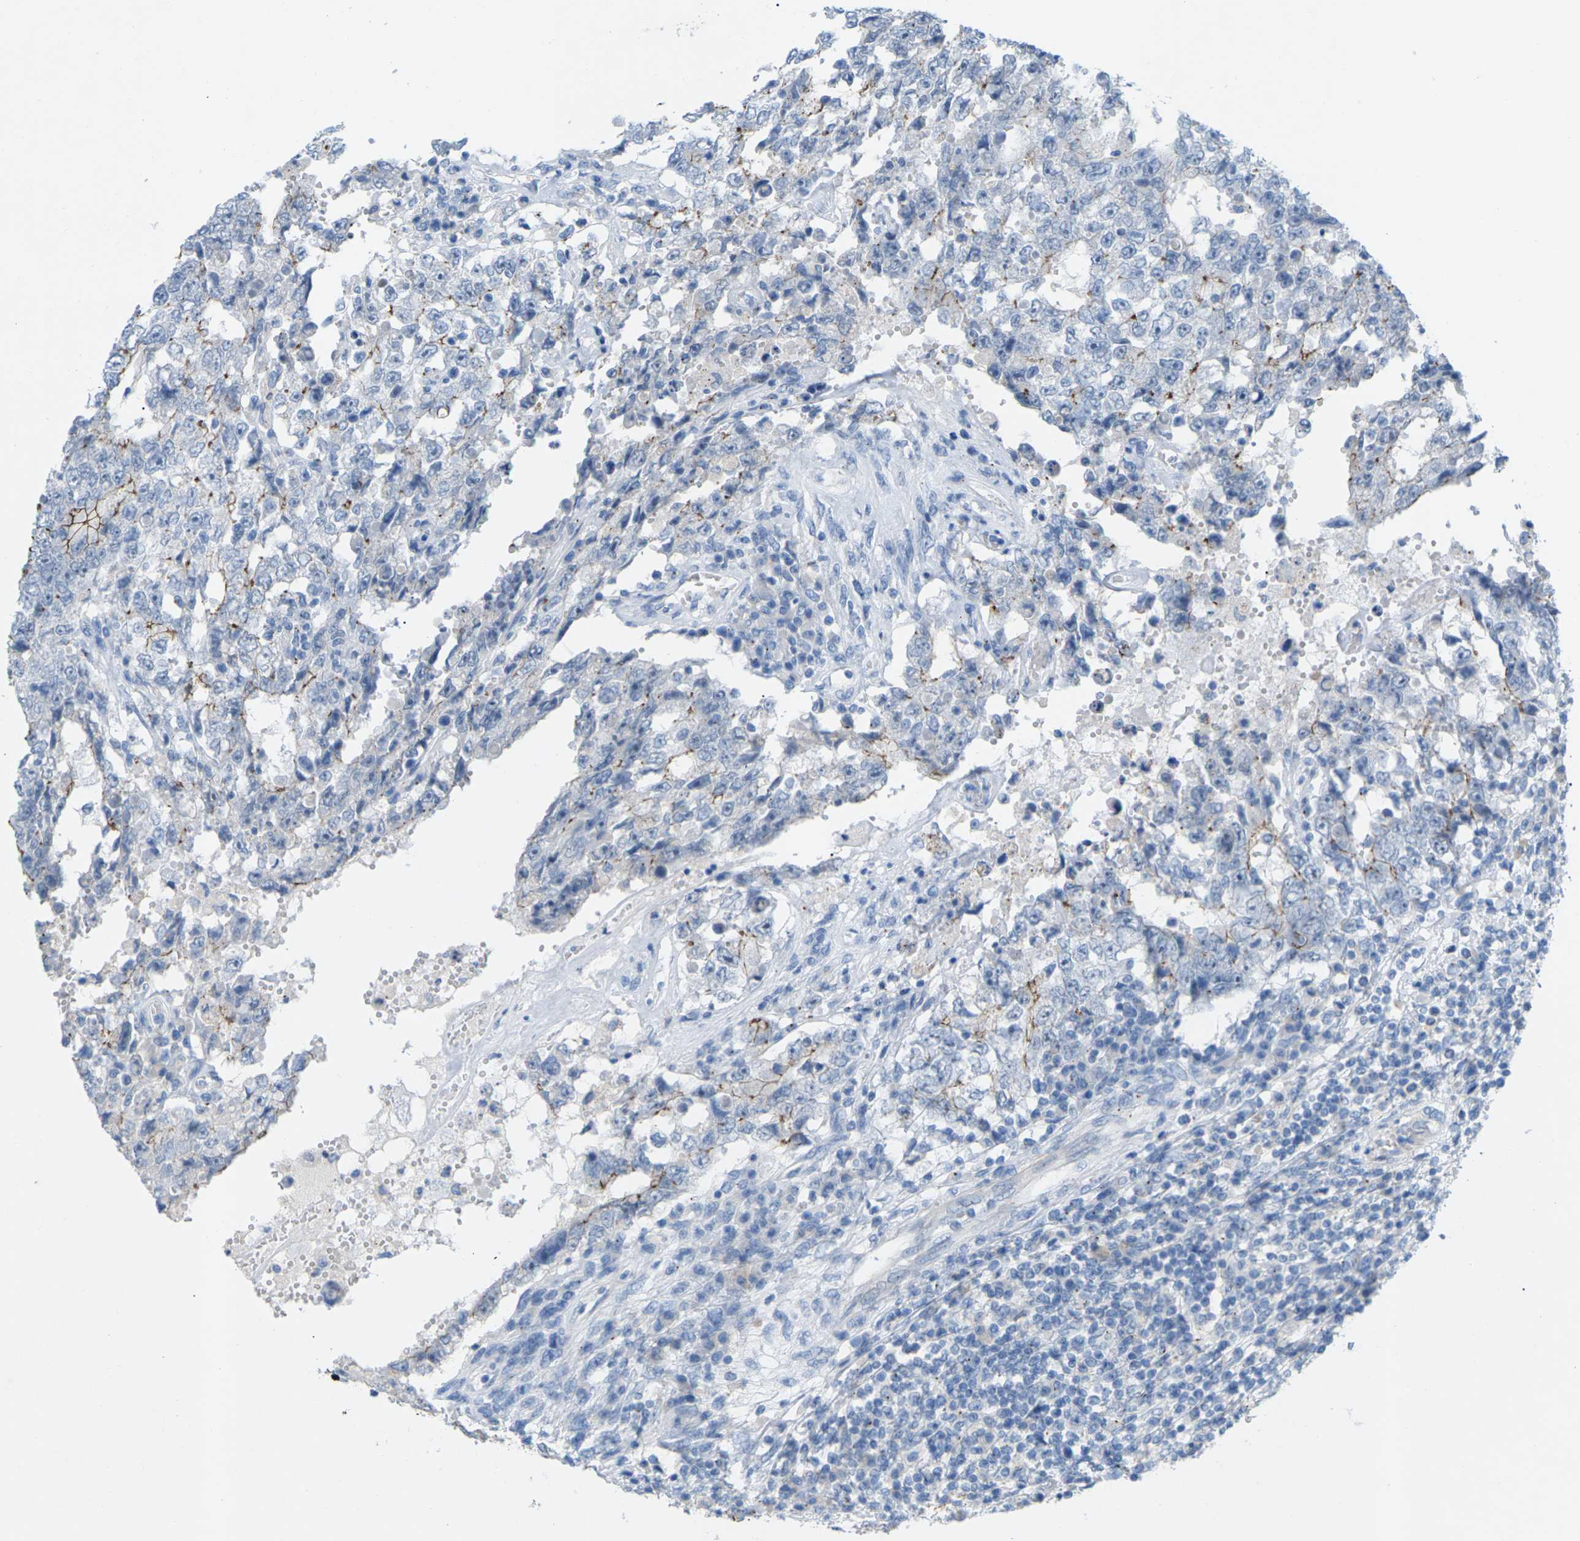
{"staining": {"intensity": "moderate", "quantity": "<25%", "location": "cytoplasmic/membranous"}, "tissue": "testis cancer", "cell_type": "Tumor cells", "image_type": "cancer", "snomed": [{"axis": "morphology", "description": "Carcinoma, Embryonal, NOS"}, {"axis": "topography", "description": "Testis"}], "caption": "IHC (DAB) staining of human testis cancer demonstrates moderate cytoplasmic/membranous protein positivity in approximately <25% of tumor cells. IHC stains the protein in brown and the nuclei are stained blue.", "gene": "CLDN3", "patient": {"sex": "male", "age": 26}}